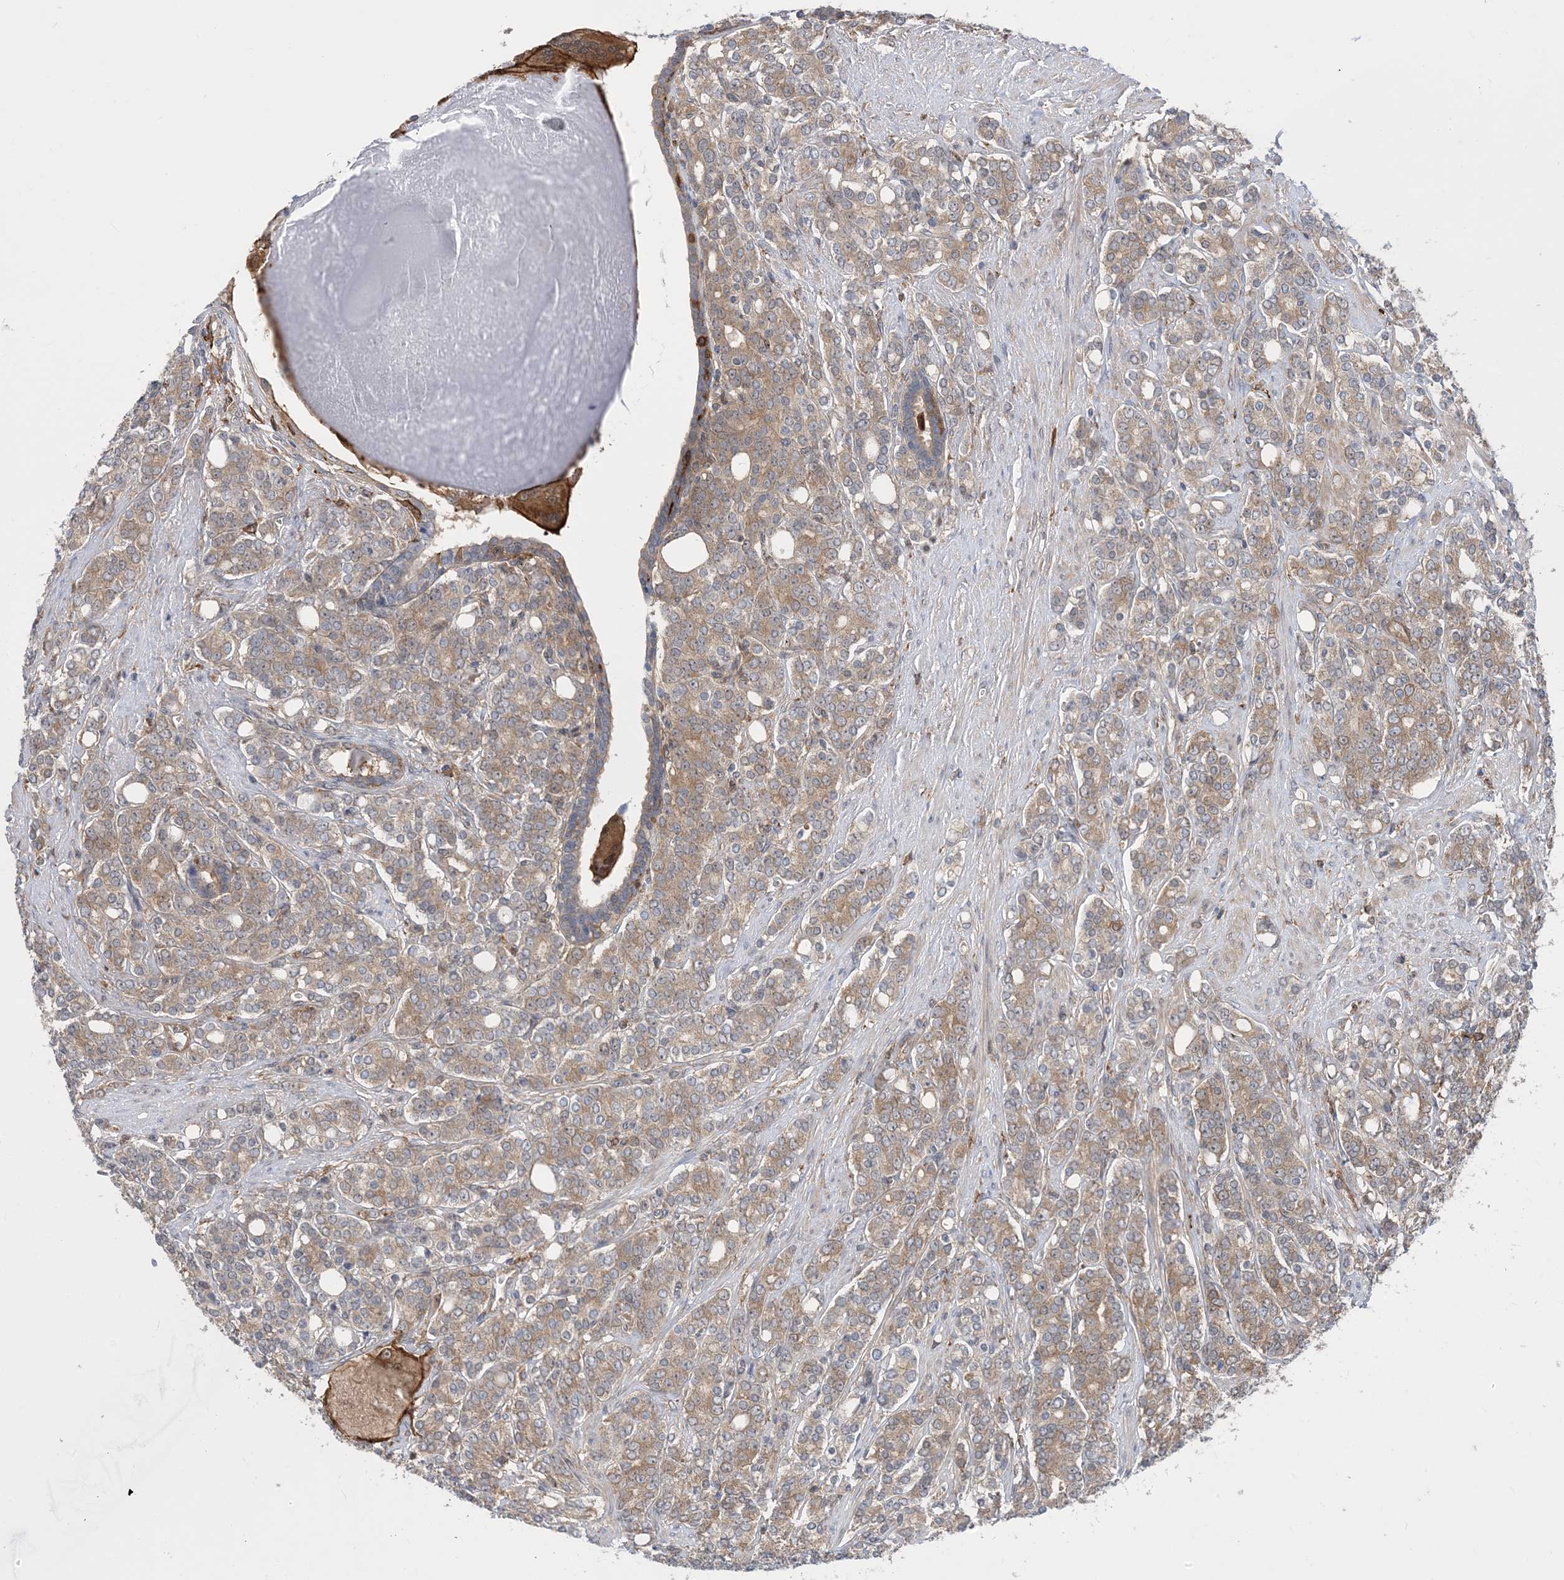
{"staining": {"intensity": "moderate", "quantity": ">75%", "location": "cytoplasmic/membranous"}, "tissue": "prostate cancer", "cell_type": "Tumor cells", "image_type": "cancer", "snomed": [{"axis": "morphology", "description": "Adenocarcinoma, High grade"}, {"axis": "topography", "description": "Prostate"}], "caption": "This histopathology image reveals high-grade adenocarcinoma (prostate) stained with IHC to label a protein in brown. The cytoplasmic/membranous of tumor cells show moderate positivity for the protein. Nuclei are counter-stained blue.", "gene": "HS1BP3", "patient": {"sex": "male", "age": 62}}